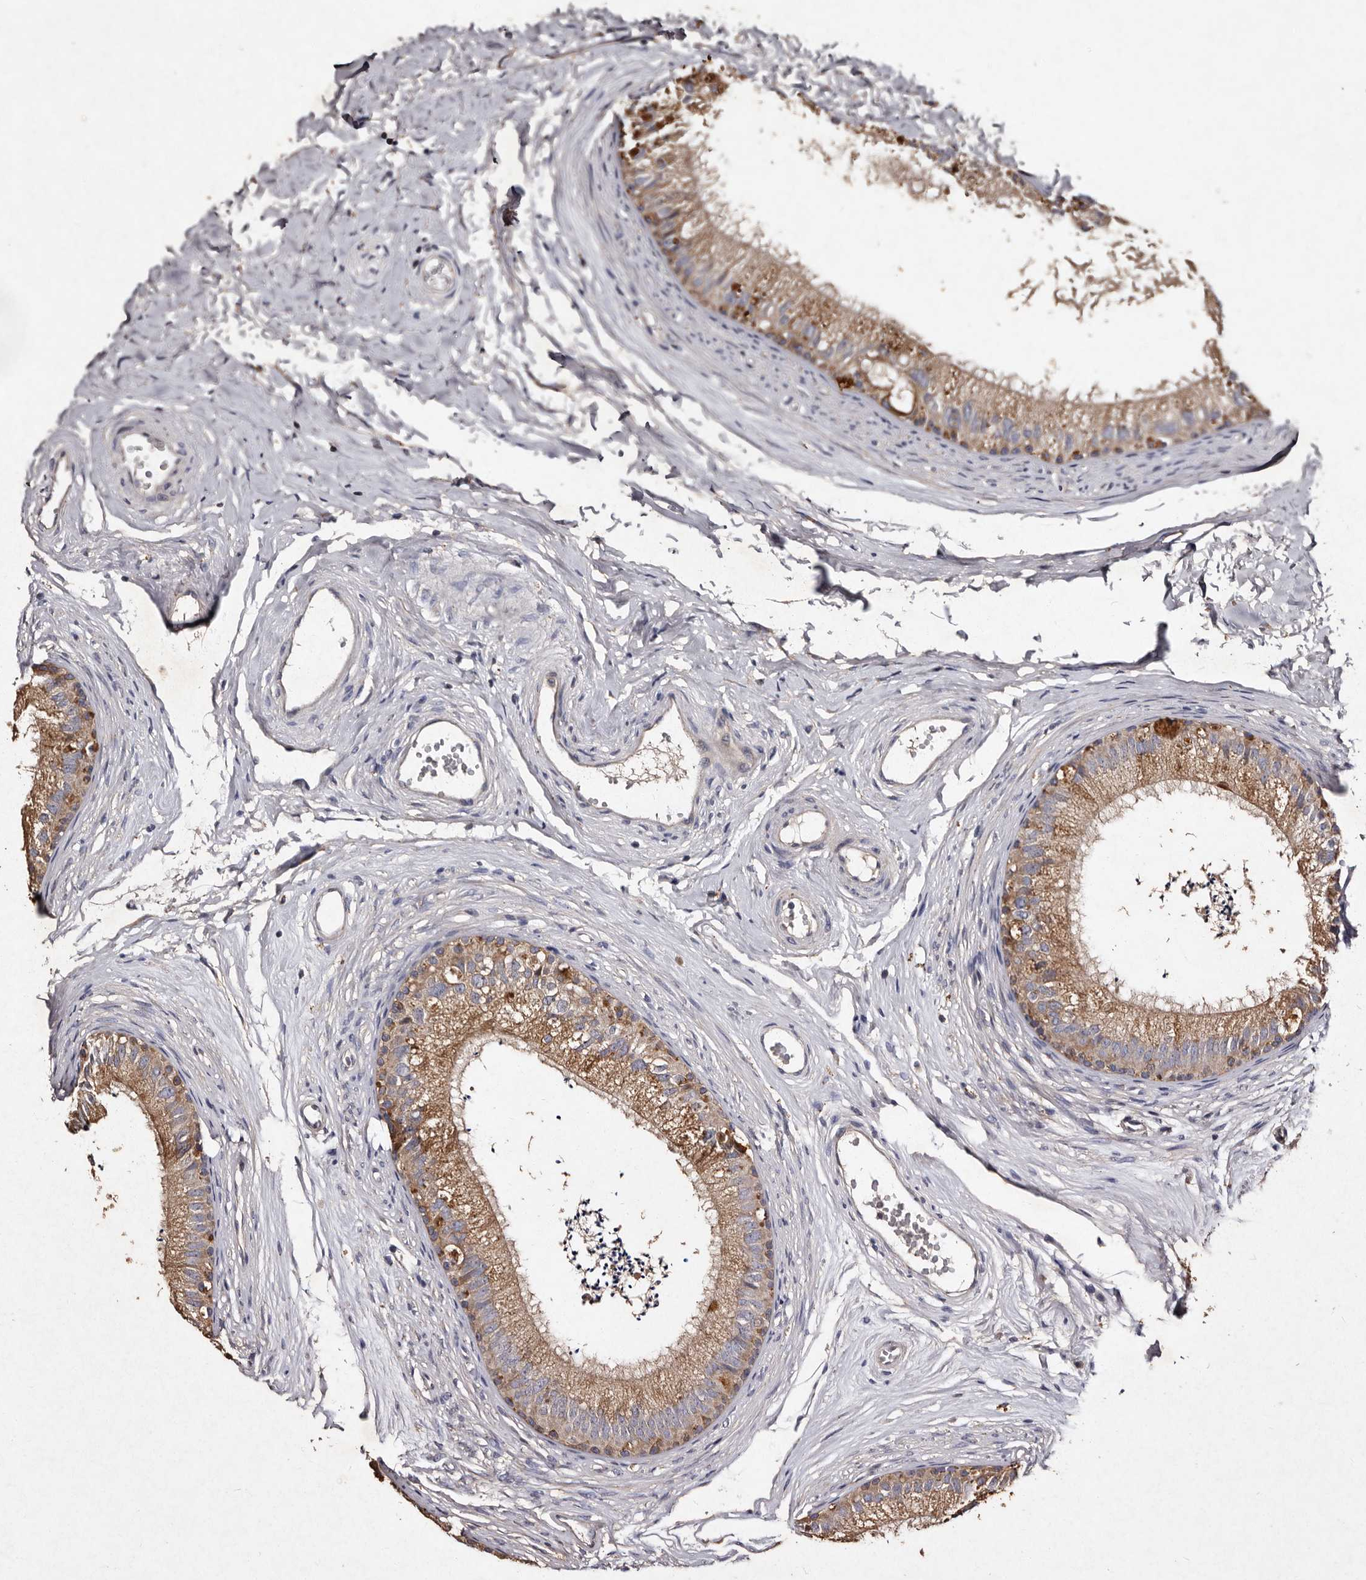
{"staining": {"intensity": "moderate", "quantity": ">75%", "location": "cytoplasmic/membranous"}, "tissue": "epididymis", "cell_type": "Glandular cells", "image_type": "normal", "snomed": [{"axis": "morphology", "description": "Normal tissue, NOS"}, {"axis": "topography", "description": "Epididymis"}], "caption": "This photomicrograph shows immunohistochemistry staining of unremarkable epididymis, with medium moderate cytoplasmic/membranous staining in about >75% of glandular cells.", "gene": "TFB1M", "patient": {"sex": "male", "age": 56}}